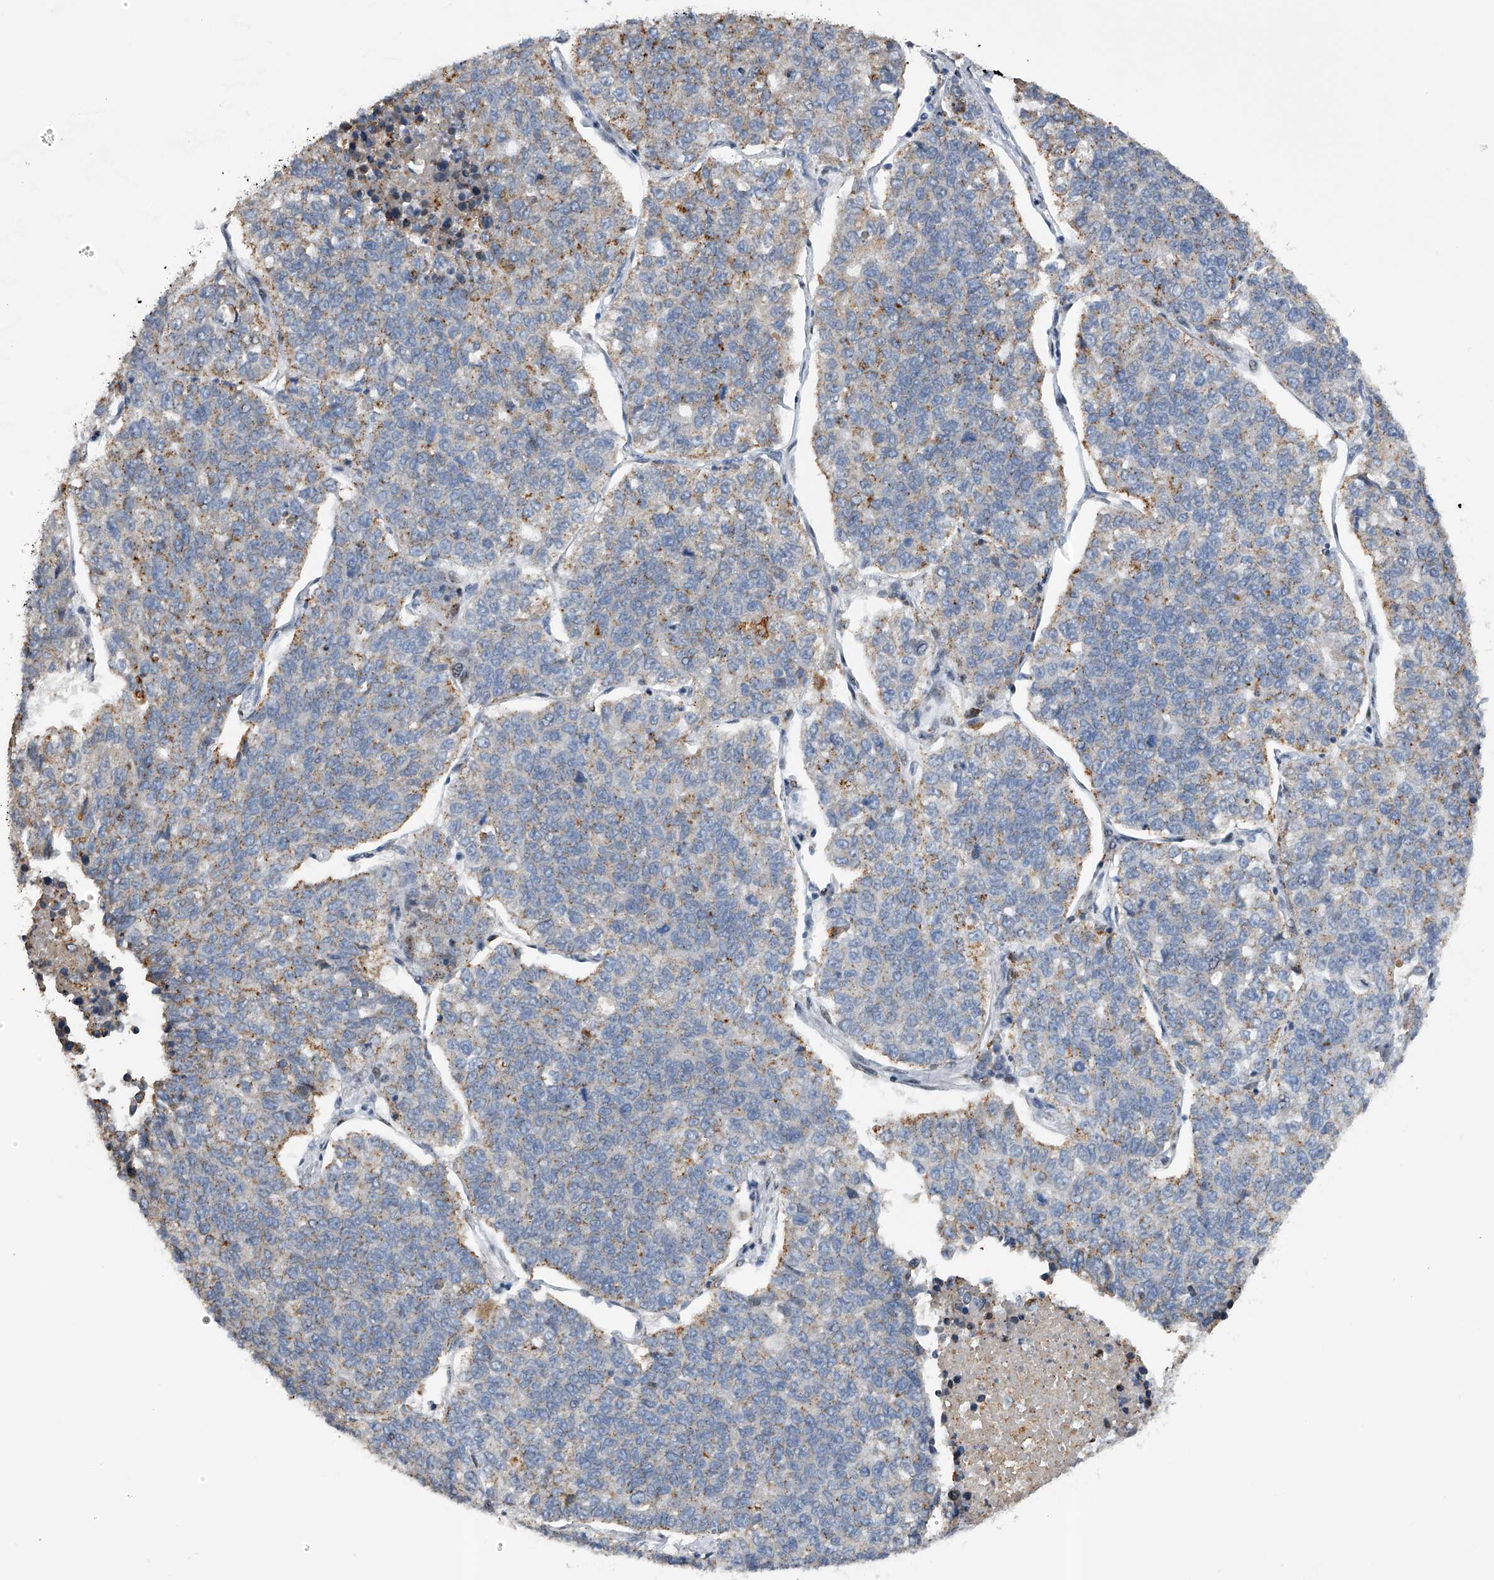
{"staining": {"intensity": "negative", "quantity": "none", "location": "none"}, "tissue": "lung cancer", "cell_type": "Tumor cells", "image_type": "cancer", "snomed": [{"axis": "morphology", "description": "Adenocarcinoma, NOS"}, {"axis": "topography", "description": "Lung"}], "caption": "Tumor cells show no significant positivity in lung adenocarcinoma.", "gene": "RWDD2A", "patient": {"sex": "male", "age": 49}}